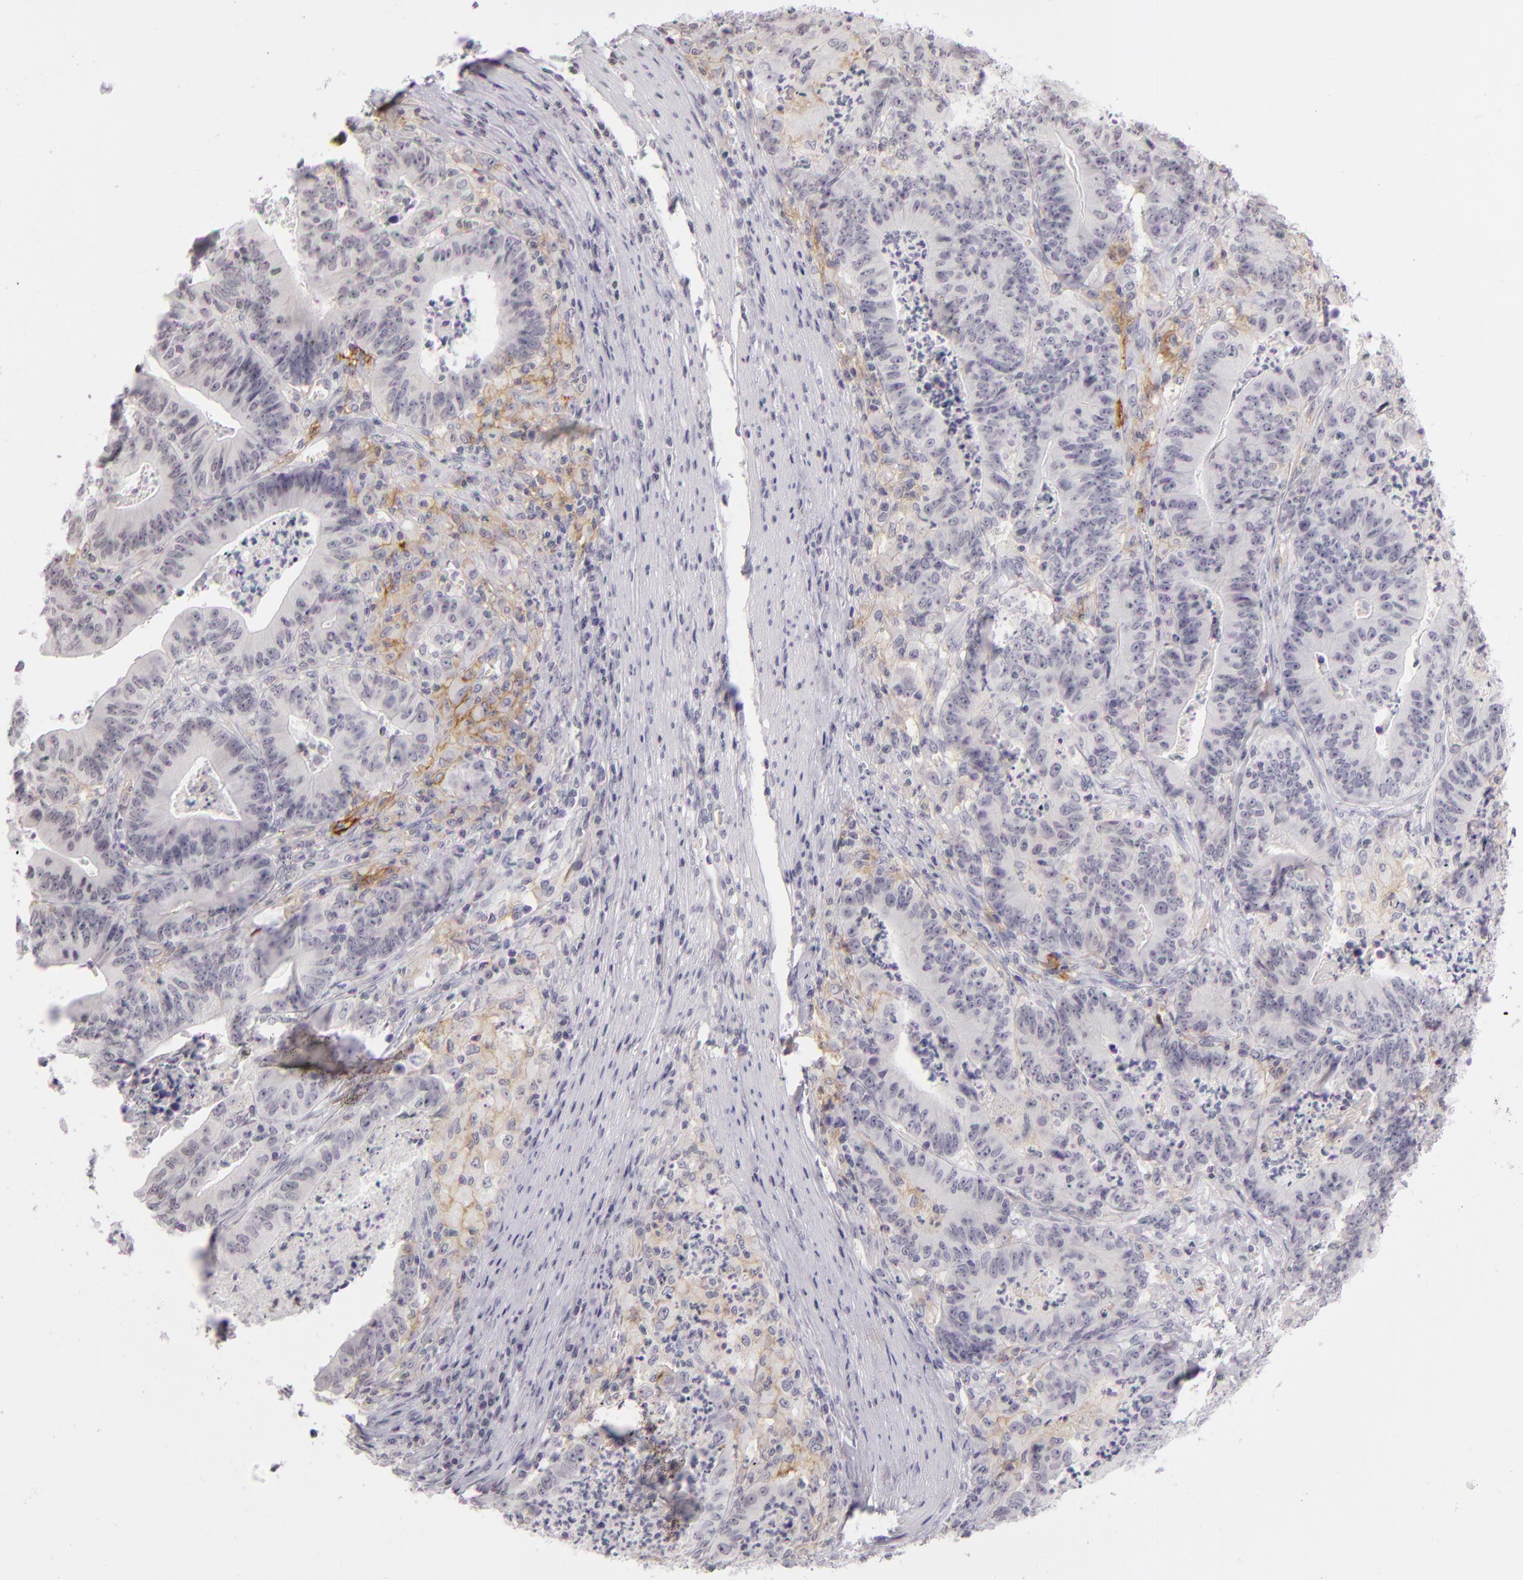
{"staining": {"intensity": "negative", "quantity": "none", "location": "none"}, "tissue": "stomach cancer", "cell_type": "Tumor cells", "image_type": "cancer", "snomed": [{"axis": "morphology", "description": "Adenocarcinoma, NOS"}, {"axis": "topography", "description": "Stomach, lower"}], "caption": "Stomach adenocarcinoma was stained to show a protein in brown. There is no significant positivity in tumor cells.", "gene": "CD40", "patient": {"sex": "female", "age": 86}}